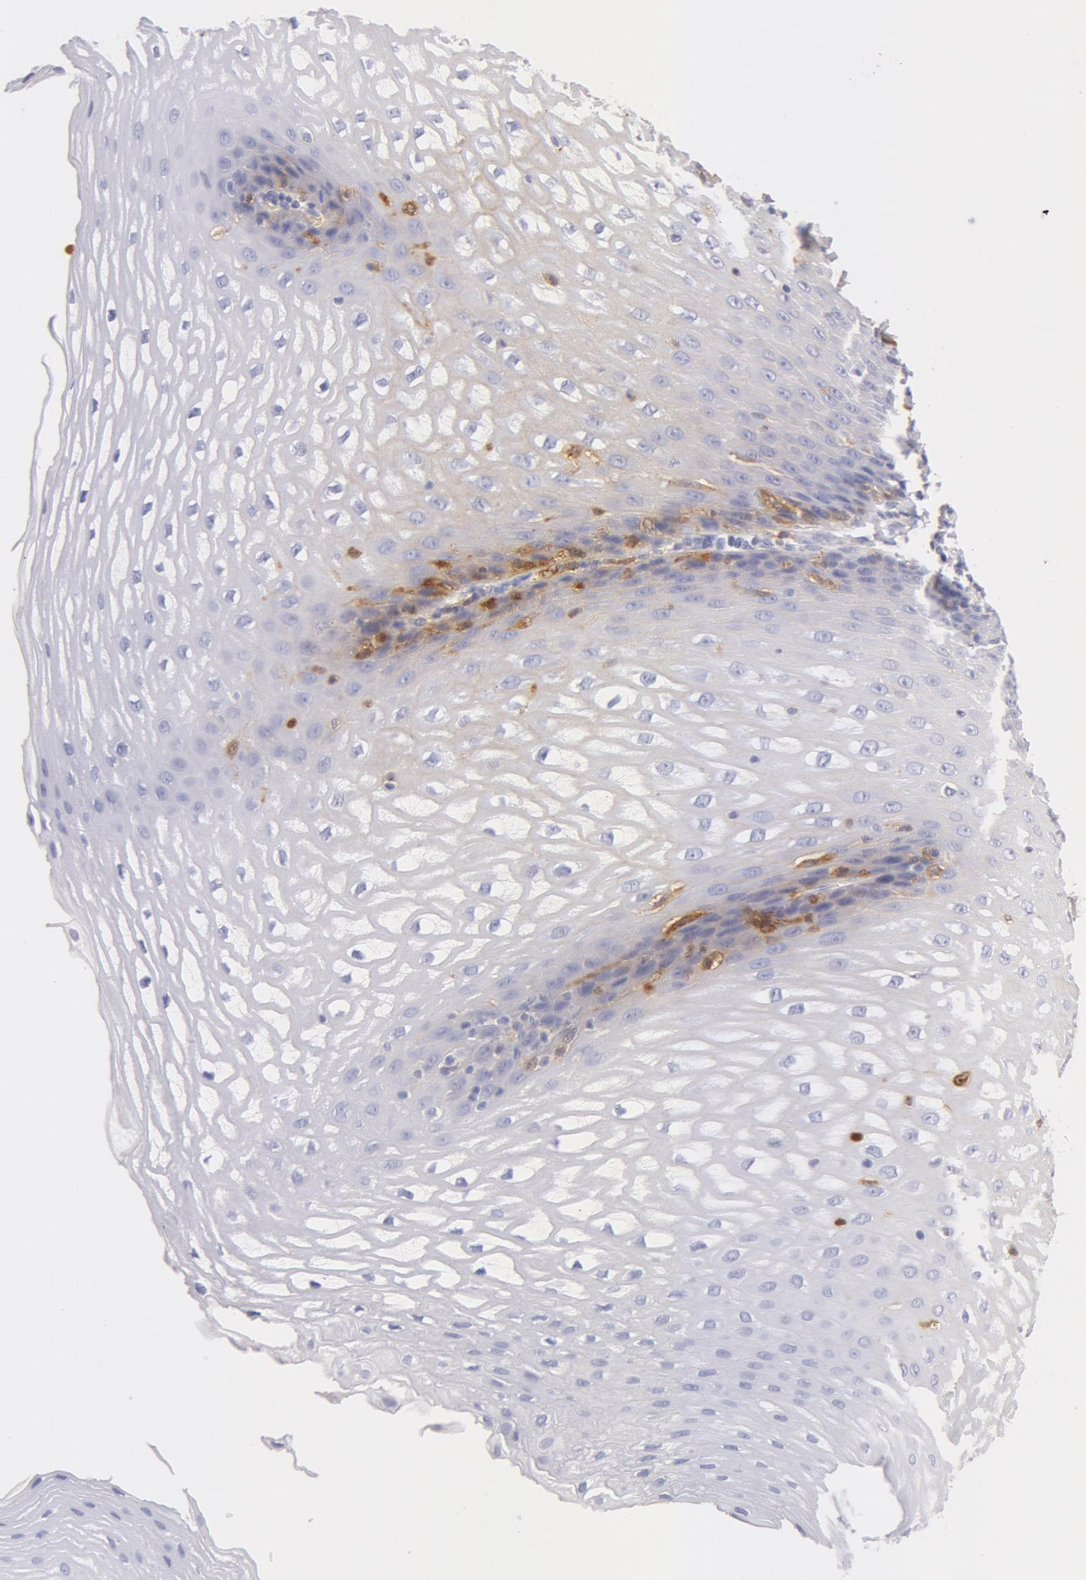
{"staining": {"intensity": "negative", "quantity": "none", "location": "none"}, "tissue": "esophagus", "cell_type": "Squamous epithelial cells", "image_type": "normal", "snomed": [{"axis": "morphology", "description": "Normal tissue, NOS"}, {"axis": "topography", "description": "Esophagus"}], "caption": "High power microscopy micrograph of an IHC photomicrograph of benign esophagus, revealing no significant expression in squamous epithelial cells. Nuclei are stained in blue.", "gene": "AHSG", "patient": {"sex": "female", "age": 61}}